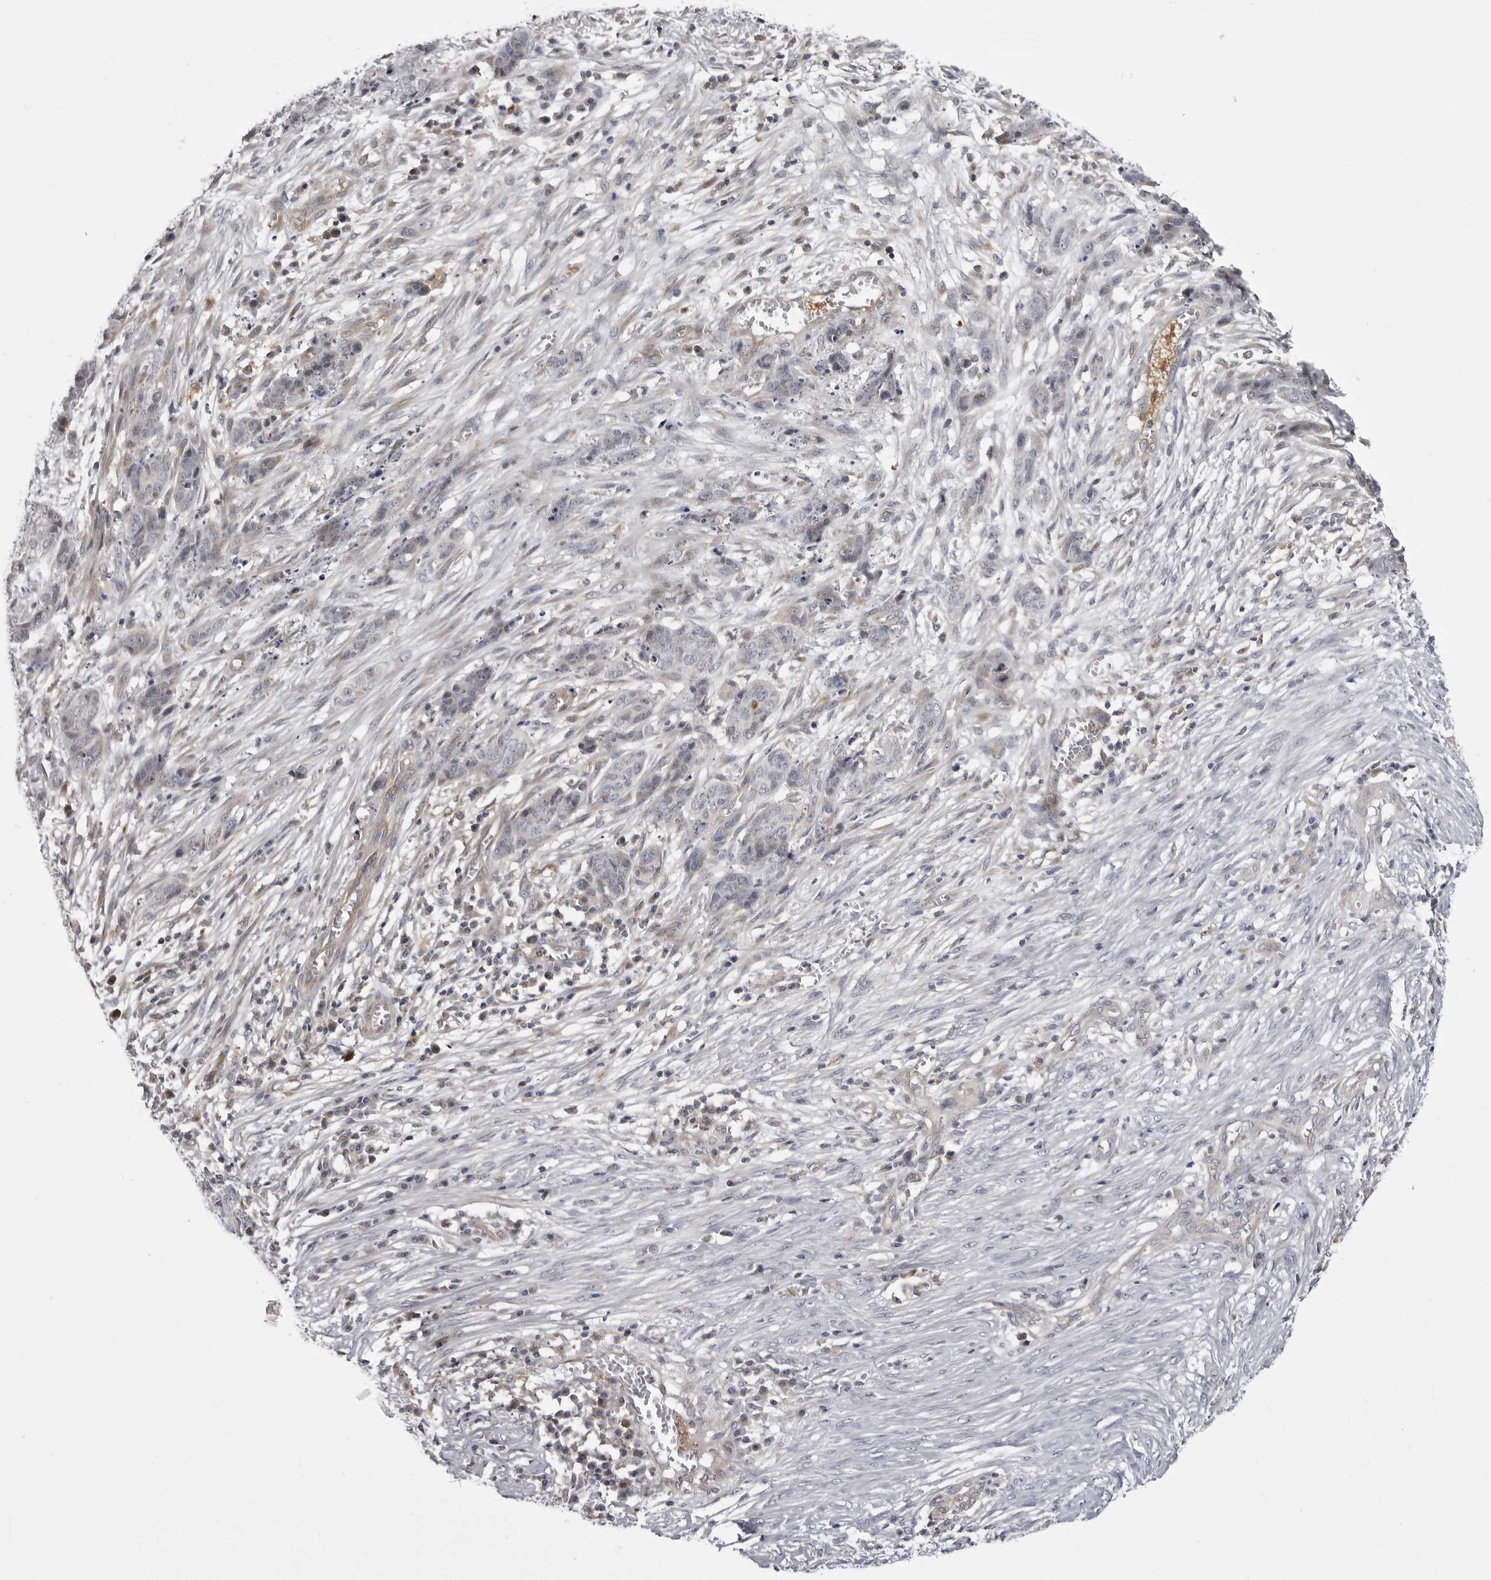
{"staining": {"intensity": "negative", "quantity": "none", "location": "none"}, "tissue": "skin cancer", "cell_type": "Tumor cells", "image_type": "cancer", "snomed": [{"axis": "morphology", "description": "Basal cell carcinoma"}, {"axis": "topography", "description": "Skin"}], "caption": "High power microscopy image of an IHC photomicrograph of skin basal cell carcinoma, revealing no significant positivity in tumor cells.", "gene": "CCDC18", "patient": {"sex": "female", "age": 64}}